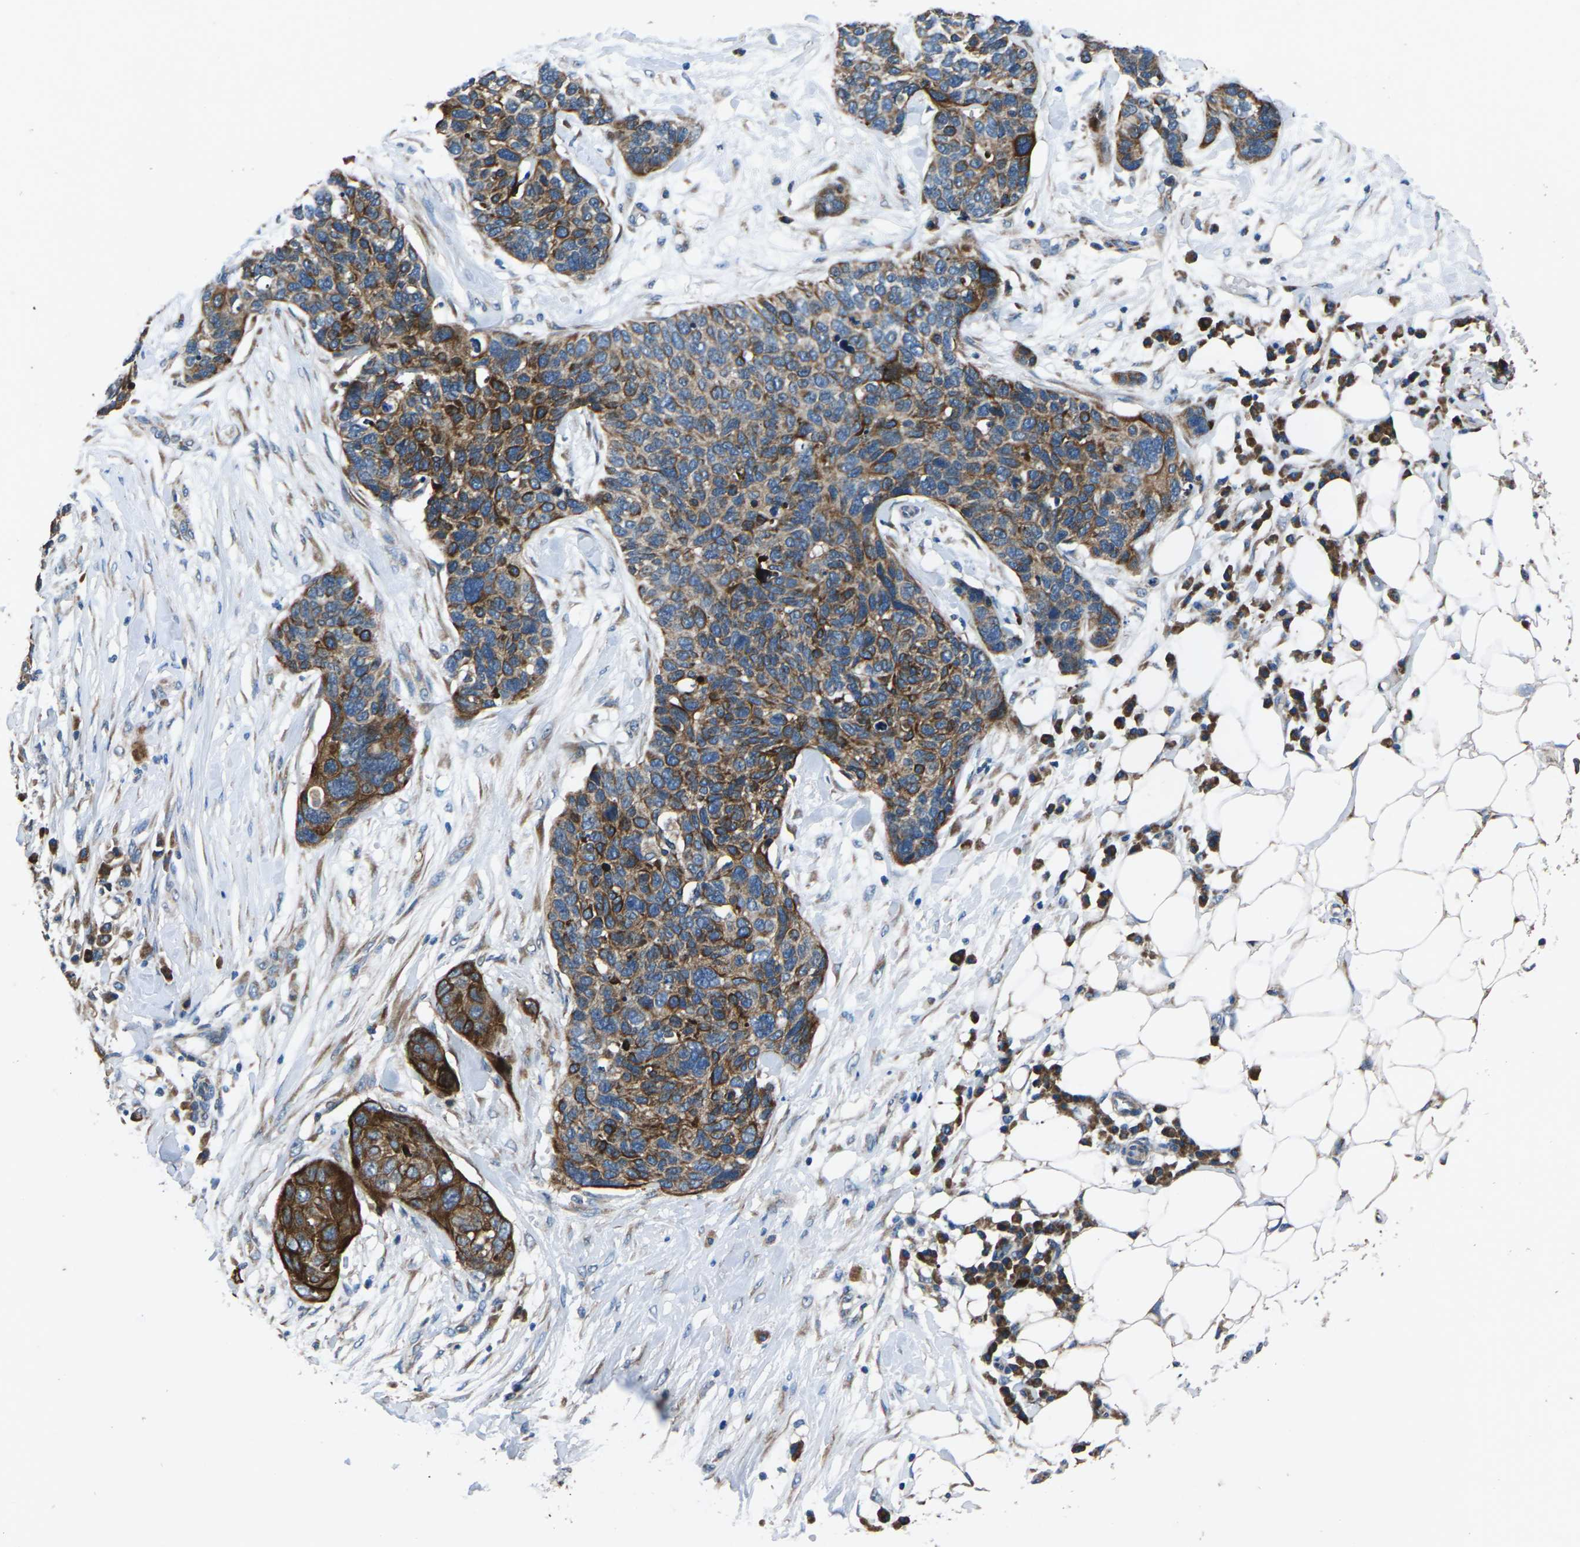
{"staining": {"intensity": "strong", "quantity": ">75%", "location": "cytoplasmic/membranous"}, "tissue": "skin cancer", "cell_type": "Tumor cells", "image_type": "cancer", "snomed": [{"axis": "morphology", "description": "Squamous cell carcinoma in situ, NOS"}, {"axis": "morphology", "description": "Squamous cell carcinoma, NOS"}, {"axis": "topography", "description": "Skin"}], "caption": "Squamous cell carcinoma in situ (skin) was stained to show a protein in brown. There is high levels of strong cytoplasmic/membranous staining in about >75% of tumor cells. The staining is performed using DAB brown chromogen to label protein expression. The nuclei are counter-stained blue using hematoxylin.", "gene": "GABRP", "patient": {"sex": "male", "age": 93}}